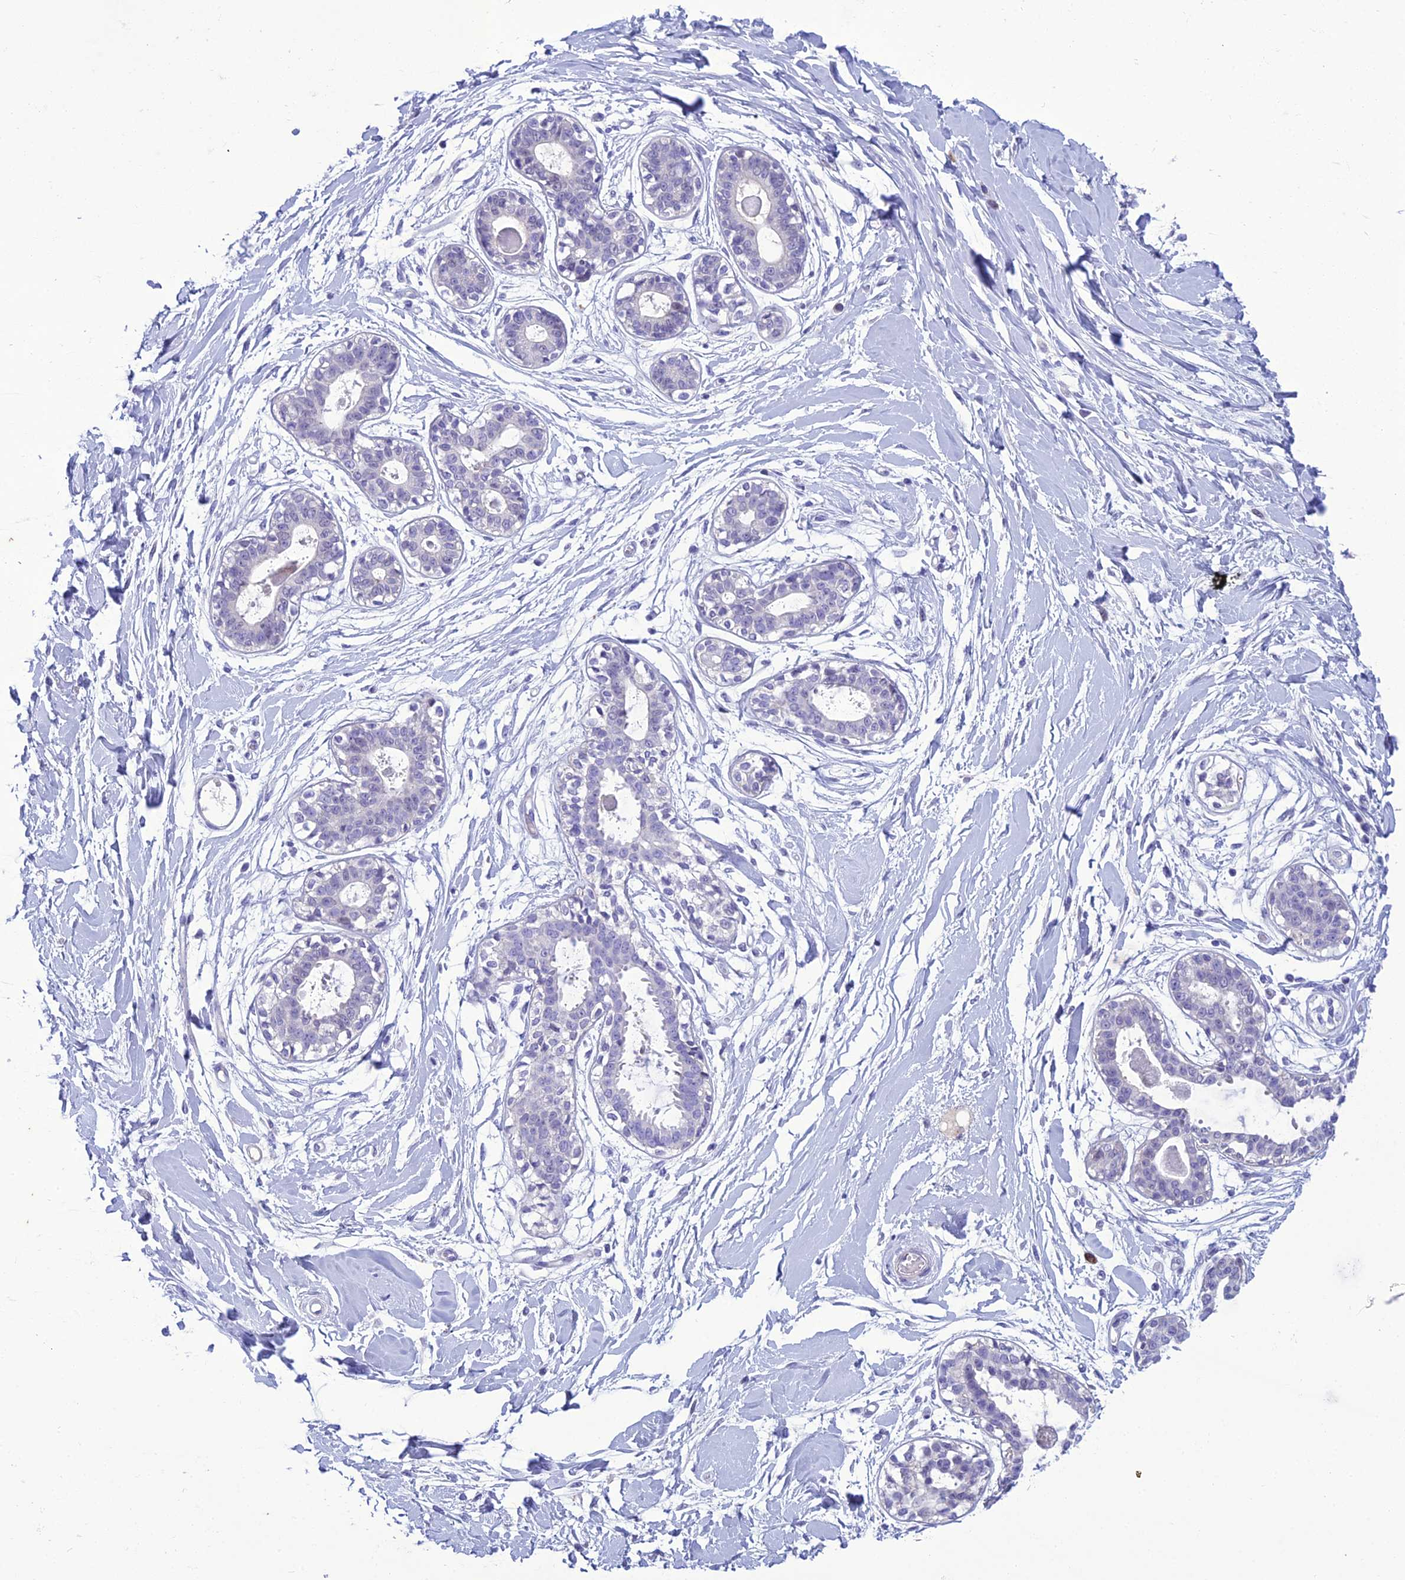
{"staining": {"intensity": "negative", "quantity": "none", "location": "none"}, "tissue": "breast", "cell_type": "Adipocytes", "image_type": "normal", "snomed": [{"axis": "morphology", "description": "Normal tissue, NOS"}, {"axis": "topography", "description": "Breast"}], "caption": "Normal breast was stained to show a protein in brown. There is no significant staining in adipocytes. Nuclei are stained in blue.", "gene": "CRB2", "patient": {"sex": "female", "age": 45}}